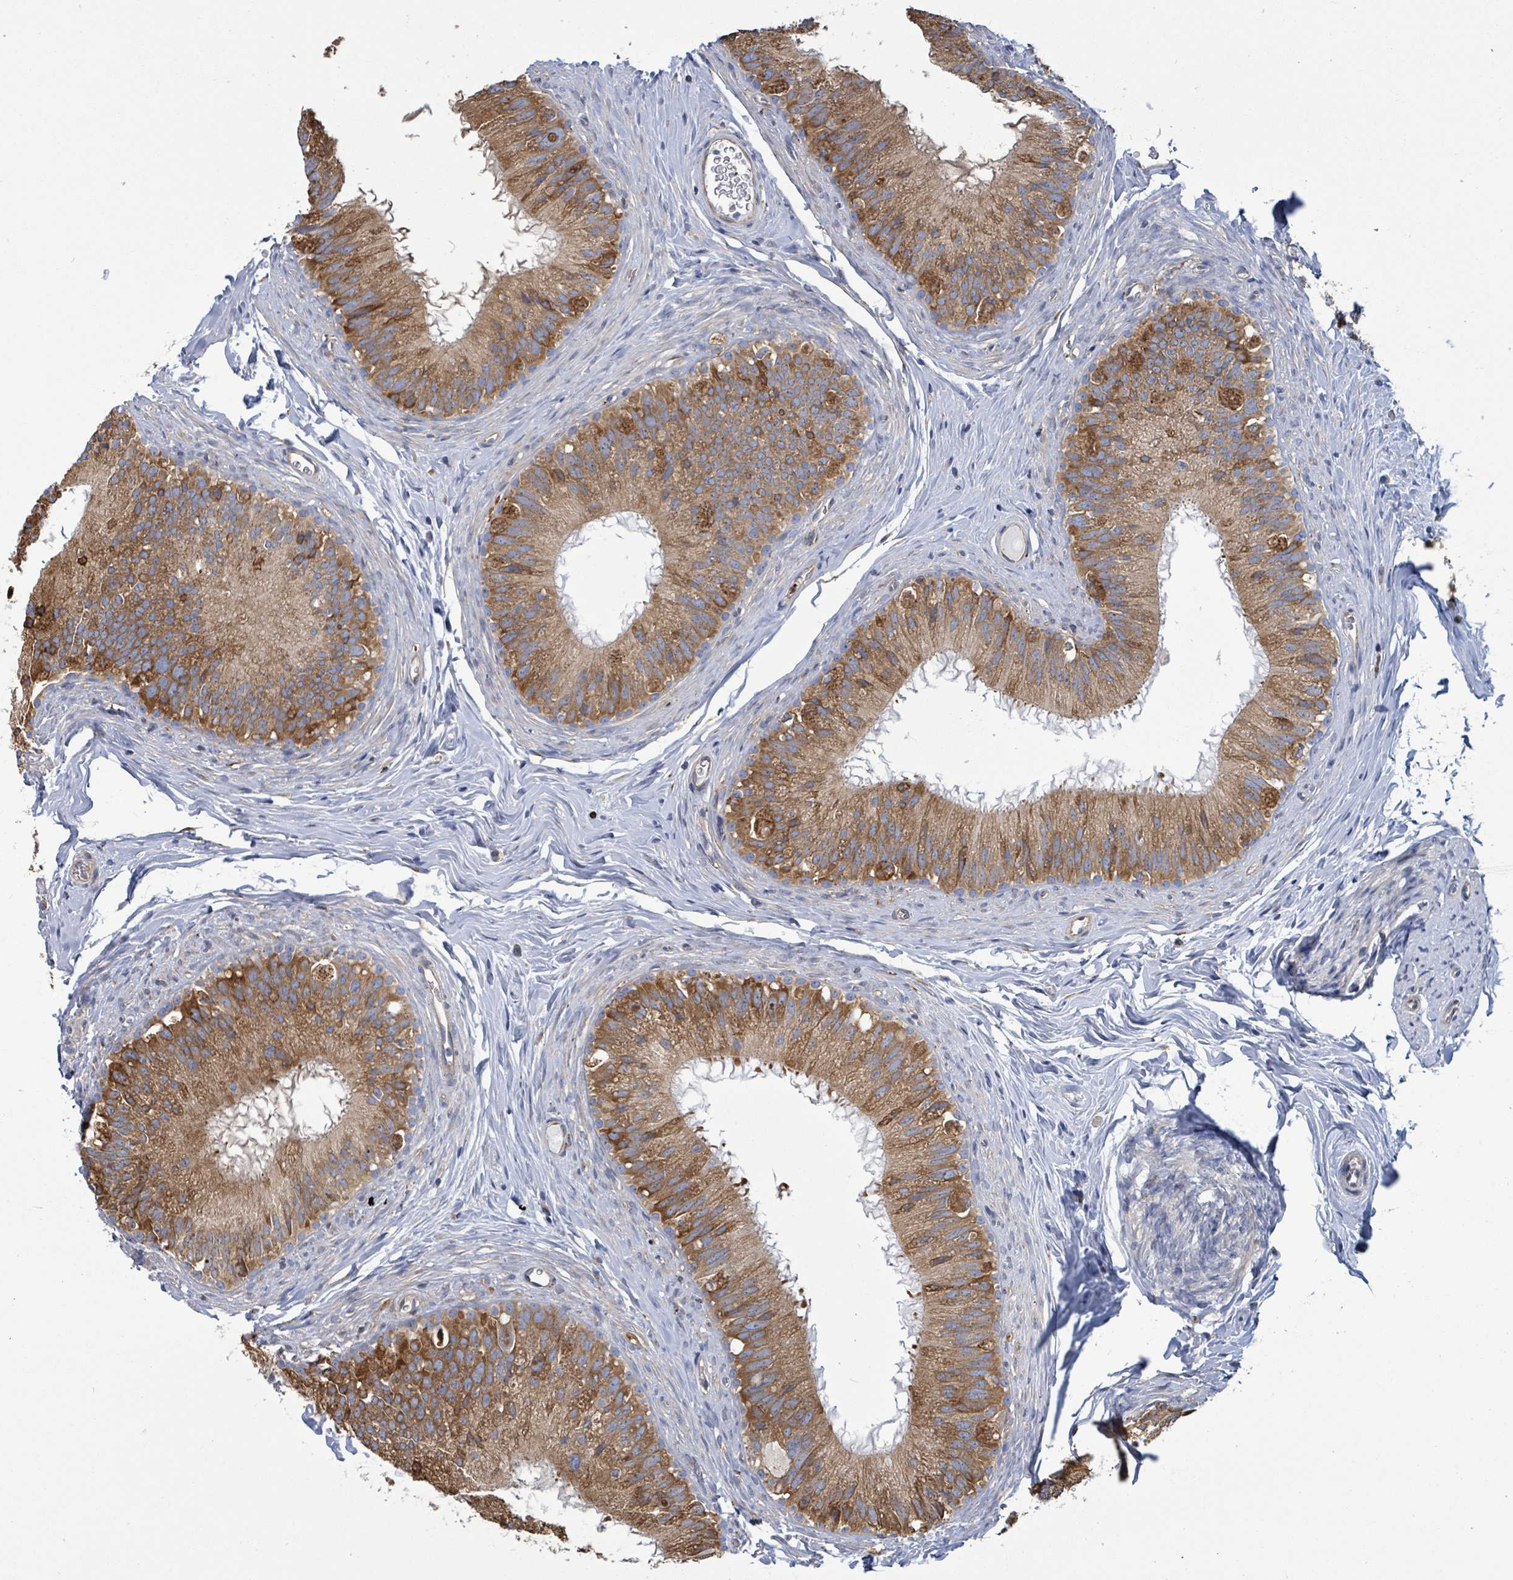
{"staining": {"intensity": "moderate", "quantity": ">75%", "location": "cytoplasmic/membranous"}, "tissue": "epididymis", "cell_type": "Glandular cells", "image_type": "normal", "snomed": [{"axis": "morphology", "description": "Normal tissue, NOS"}, {"axis": "topography", "description": "Epididymis"}], "caption": "Glandular cells exhibit medium levels of moderate cytoplasmic/membranous expression in approximately >75% of cells in unremarkable human epididymis.", "gene": "RFPL4AL1", "patient": {"sex": "male", "age": 38}}